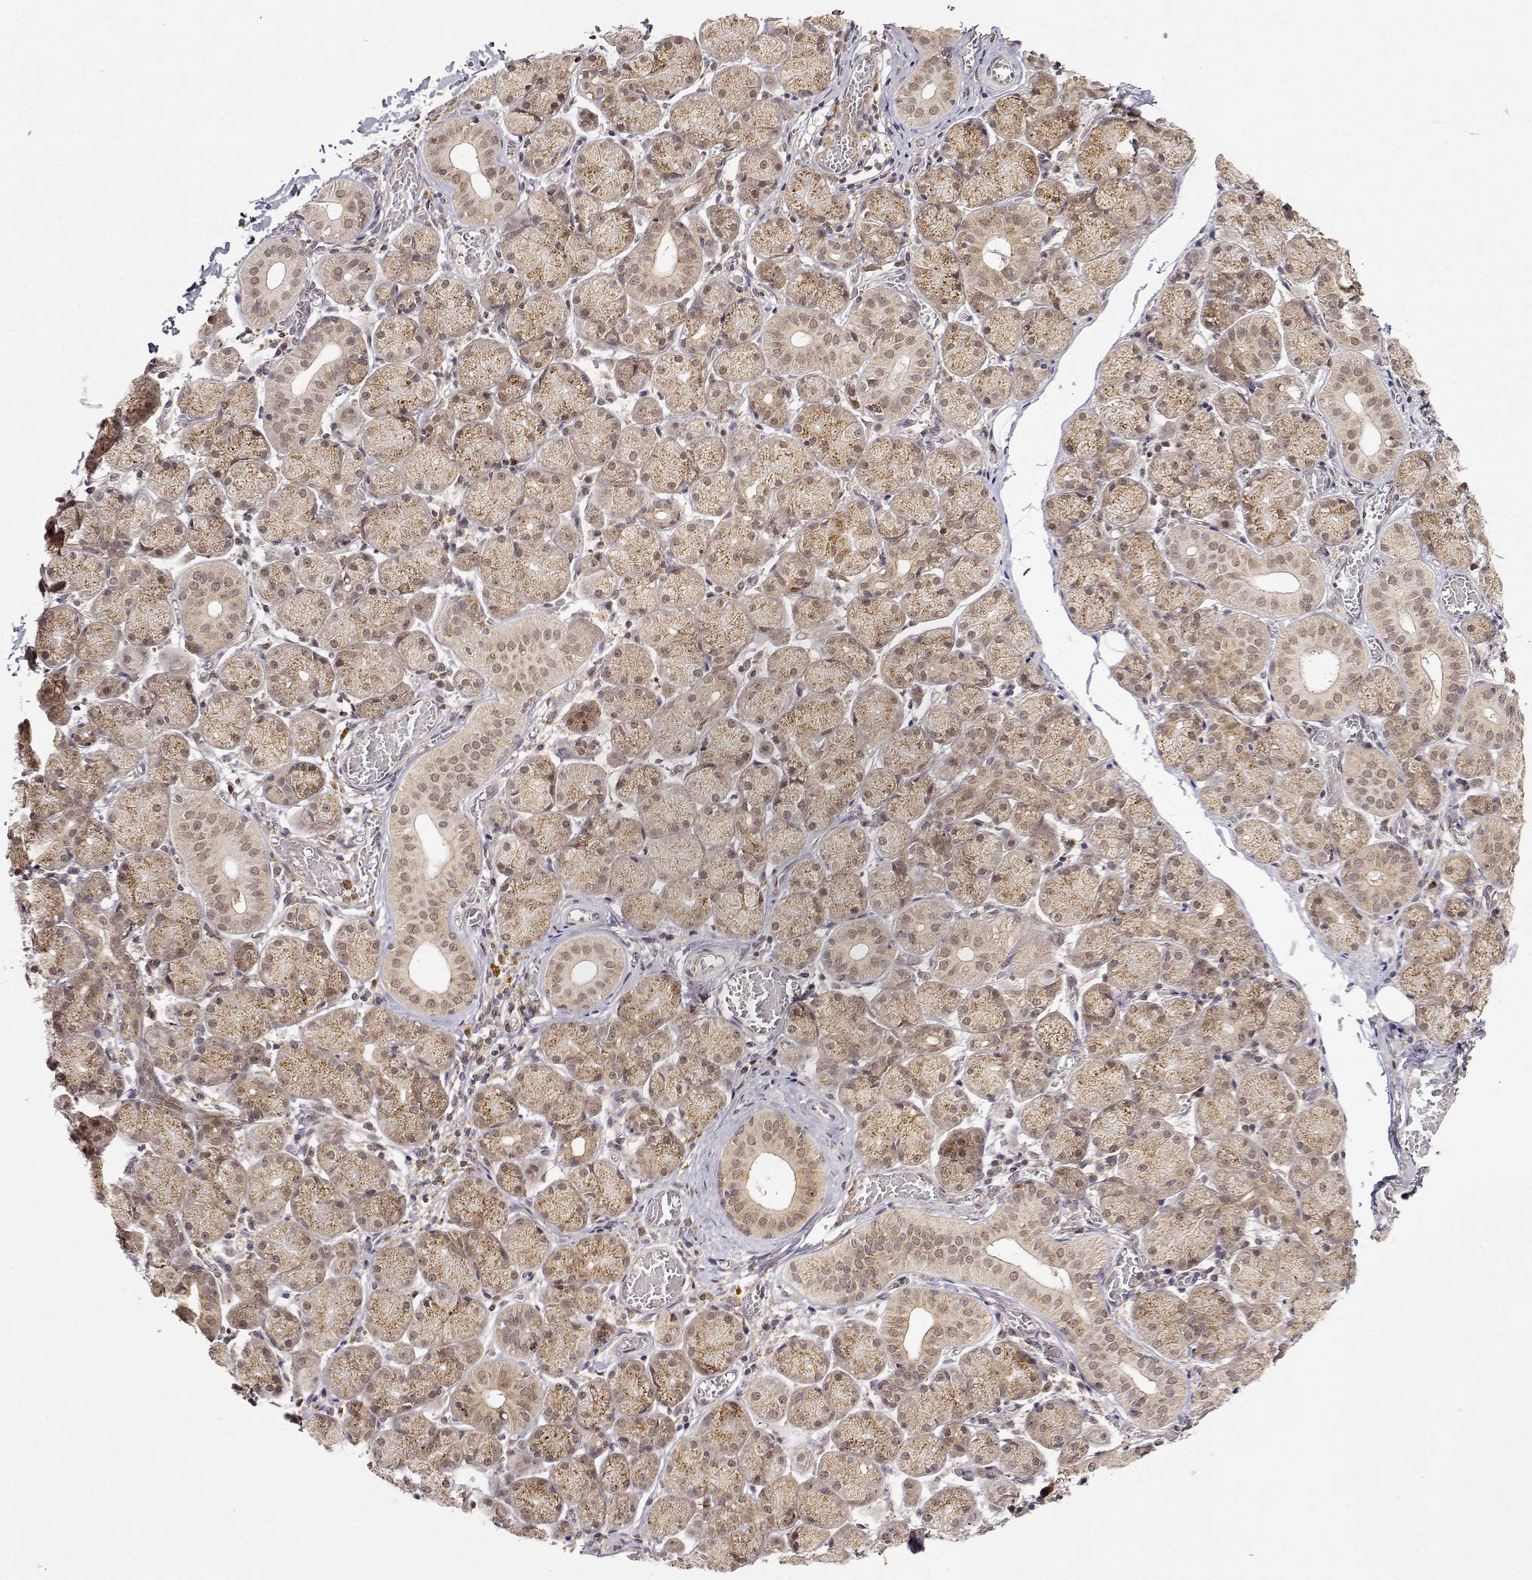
{"staining": {"intensity": "weak", "quantity": ">75%", "location": "cytoplasmic/membranous,nuclear"}, "tissue": "salivary gland", "cell_type": "Glandular cells", "image_type": "normal", "snomed": [{"axis": "morphology", "description": "Normal tissue, NOS"}, {"axis": "topography", "description": "Salivary gland"}, {"axis": "topography", "description": "Peripheral nerve tissue"}], "caption": "Immunohistochemical staining of unremarkable human salivary gland displays low levels of weak cytoplasmic/membranous,nuclear staining in about >75% of glandular cells. (DAB (3,3'-diaminobenzidine) = brown stain, brightfield microscopy at high magnification).", "gene": "RNF13", "patient": {"sex": "female", "age": 24}}